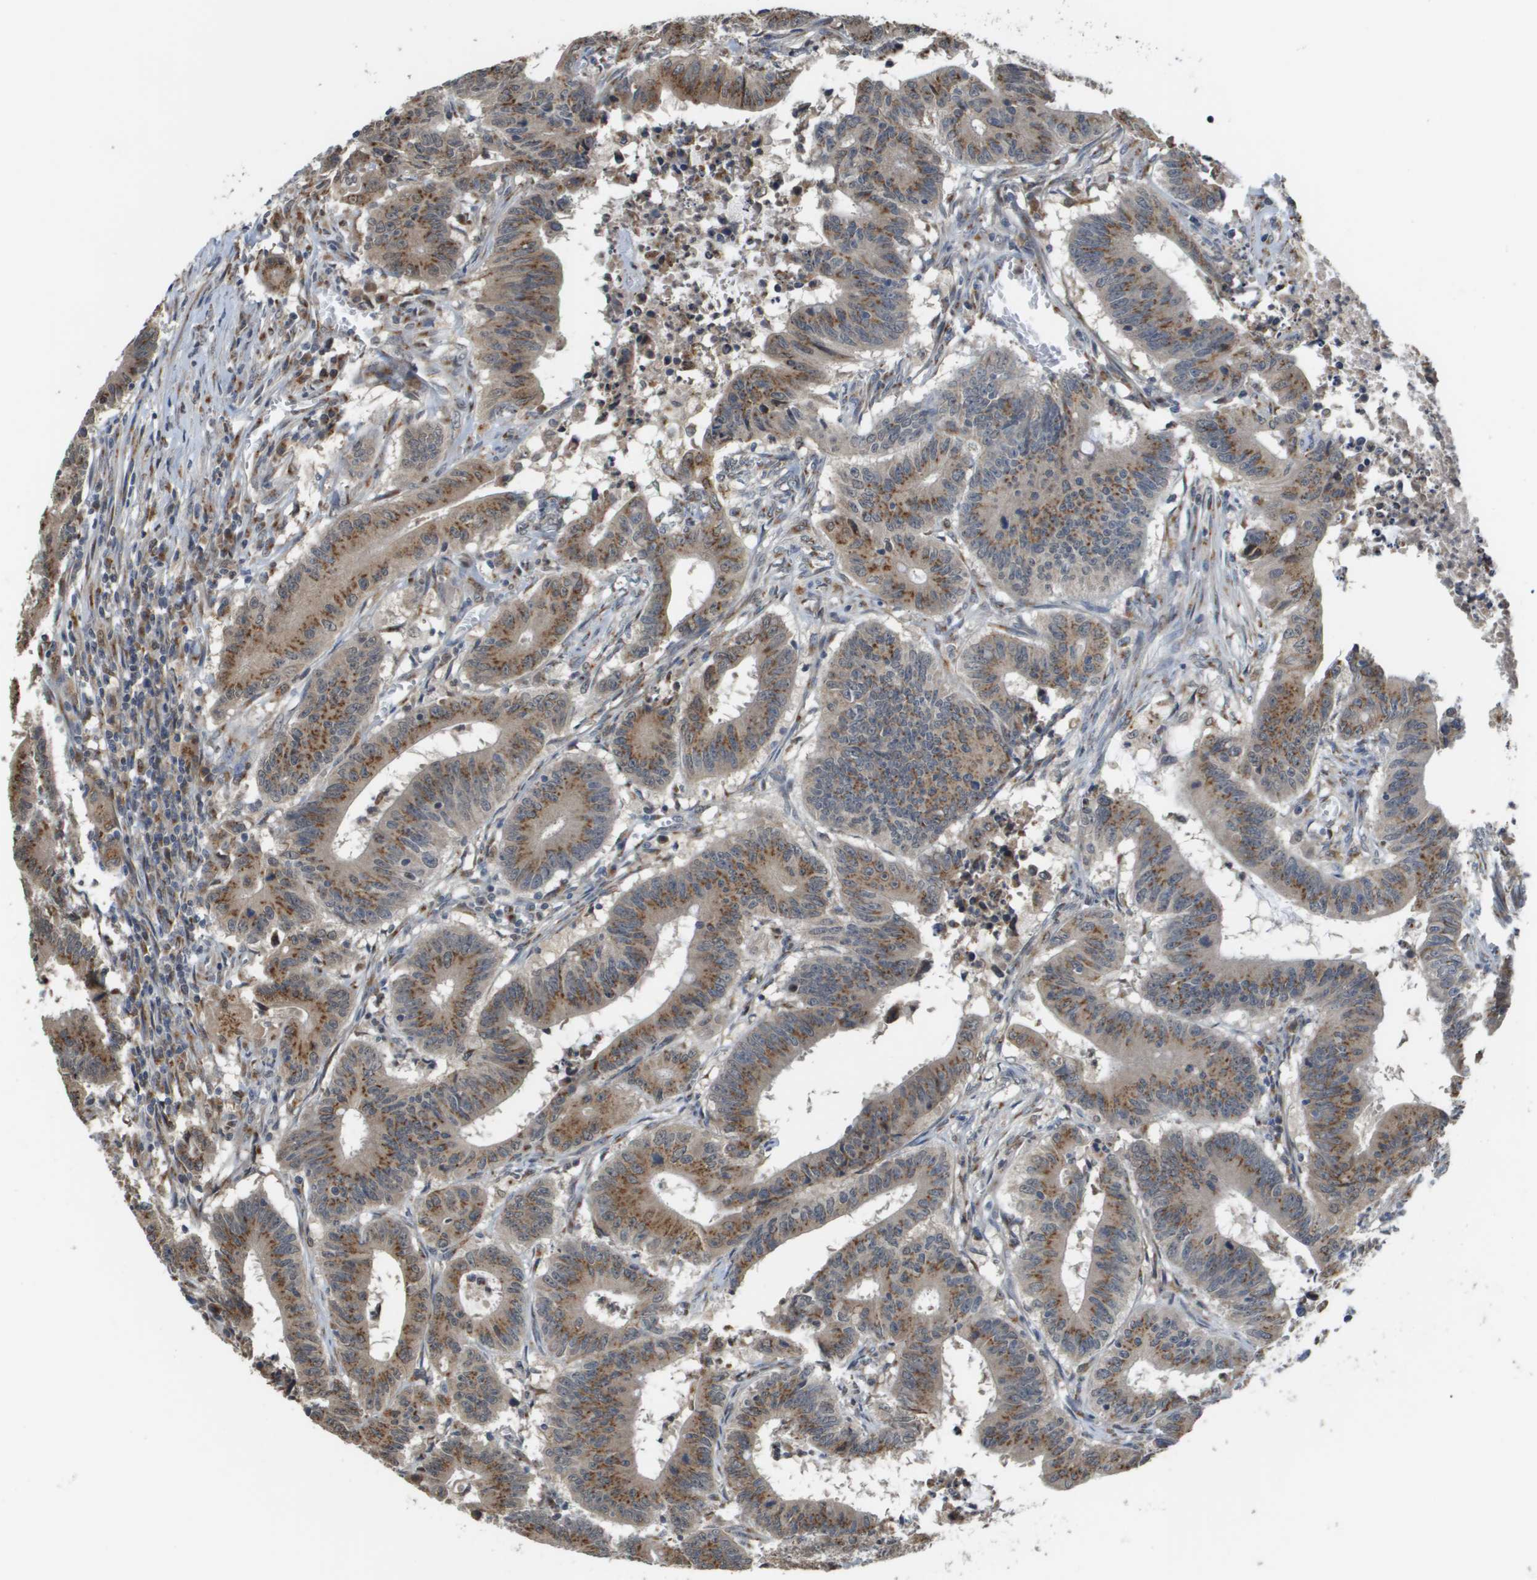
{"staining": {"intensity": "moderate", "quantity": ">75%", "location": "cytoplasmic/membranous"}, "tissue": "colorectal cancer", "cell_type": "Tumor cells", "image_type": "cancer", "snomed": [{"axis": "morphology", "description": "Adenocarcinoma, NOS"}, {"axis": "topography", "description": "Colon"}], "caption": "Protein expression analysis of colorectal adenocarcinoma reveals moderate cytoplasmic/membranous positivity in about >75% of tumor cells. (IHC, brightfield microscopy, high magnification).", "gene": "PCK1", "patient": {"sex": "male", "age": 45}}